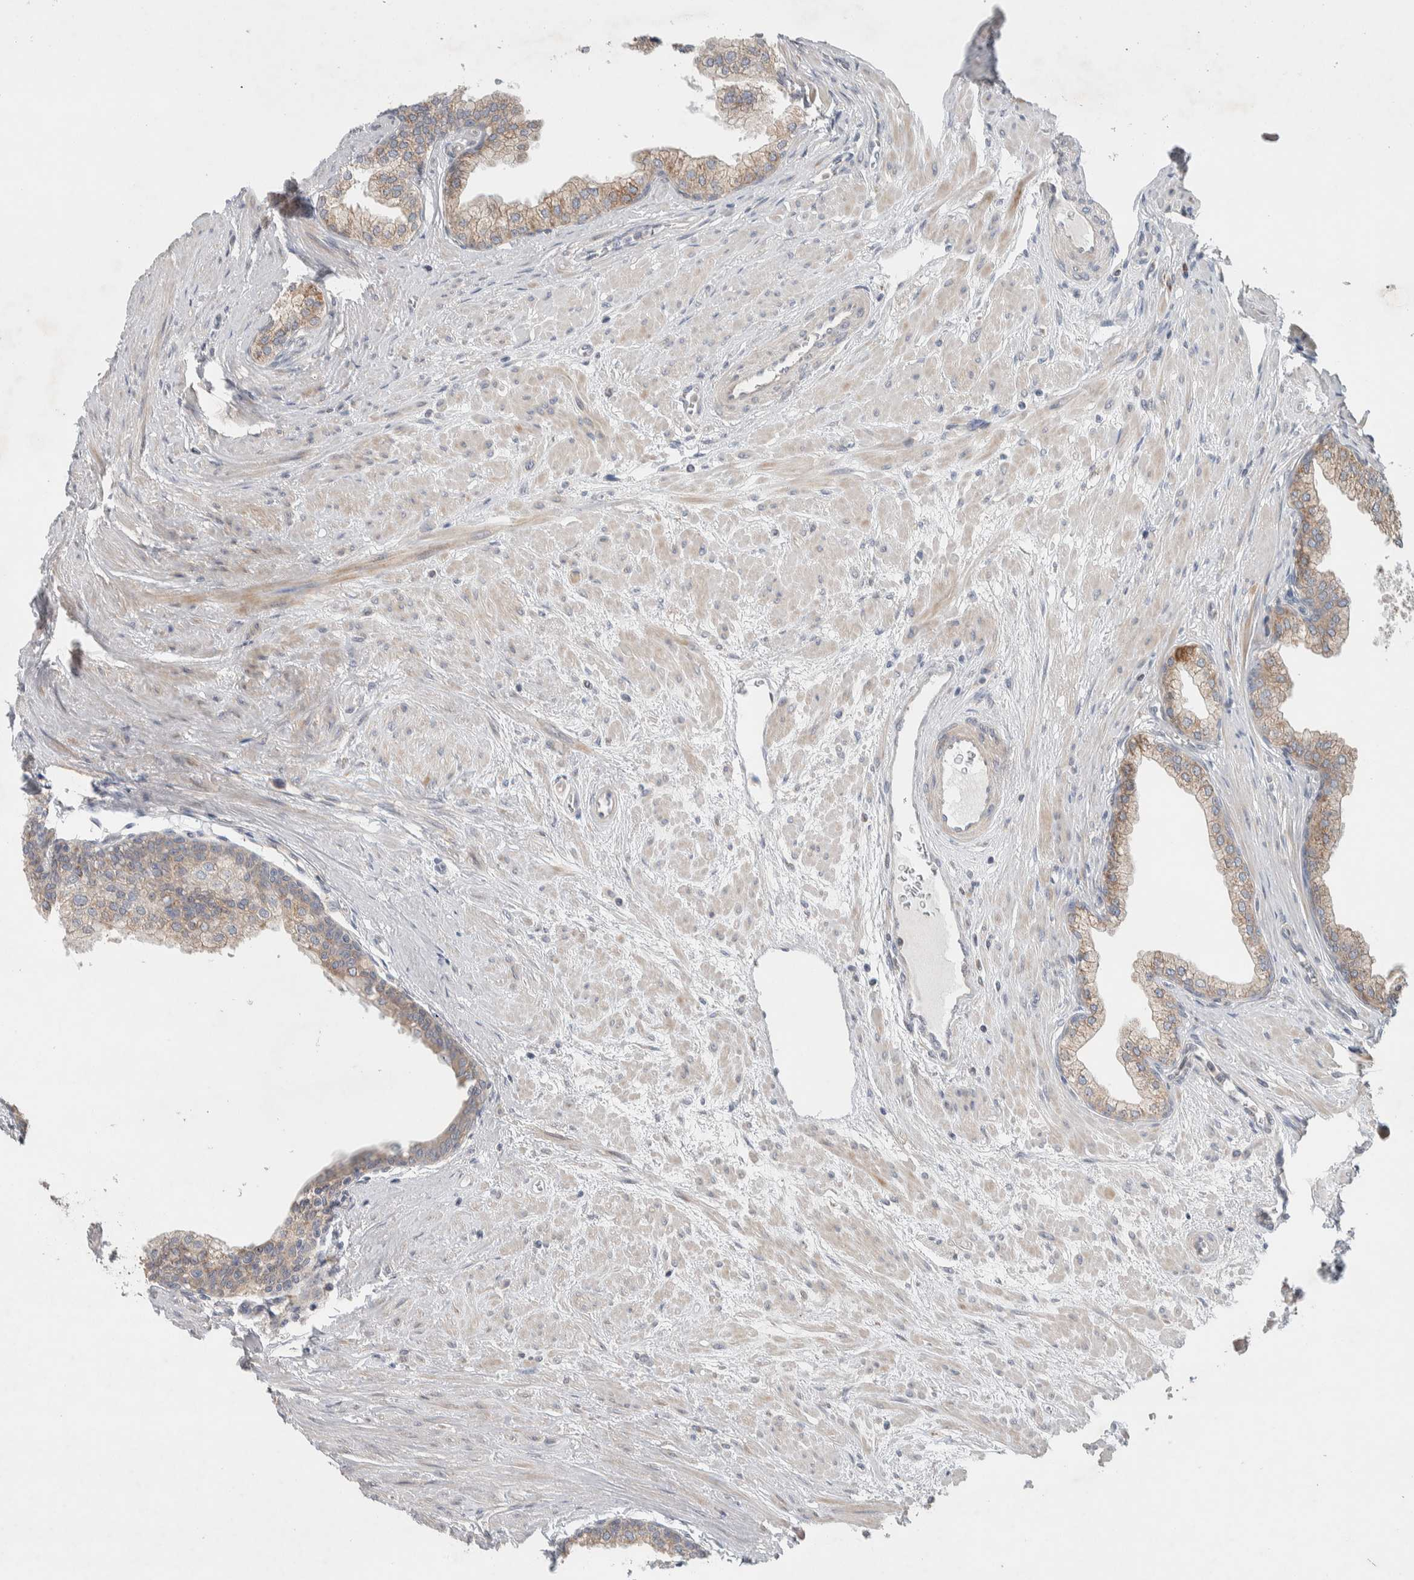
{"staining": {"intensity": "moderate", "quantity": "25%-75%", "location": "cytoplasmic/membranous"}, "tissue": "prostate", "cell_type": "Glandular cells", "image_type": "normal", "snomed": [{"axis": "morphology", "description": "Normal tissue, NOS"}, {"axis": "morphology", "description": "Urothelial carcinoma, Low grade"}, {"axis": "topography", "description": "Urinary bladder"}, {"axis": "topography", "description": "Prostate"}], "caption": "Benign prostate was stained to show a protein in brown. There is medium levels of moderate cytoplasmic/membranous expression in approximately 25%-75% of glandular cells. (DAB (3,3'-diaminobenzidine) IHC with brightfield microscopy, high magnification).", "gene": "ADCY8", "patient": {"sex": "male", "age": 60}}